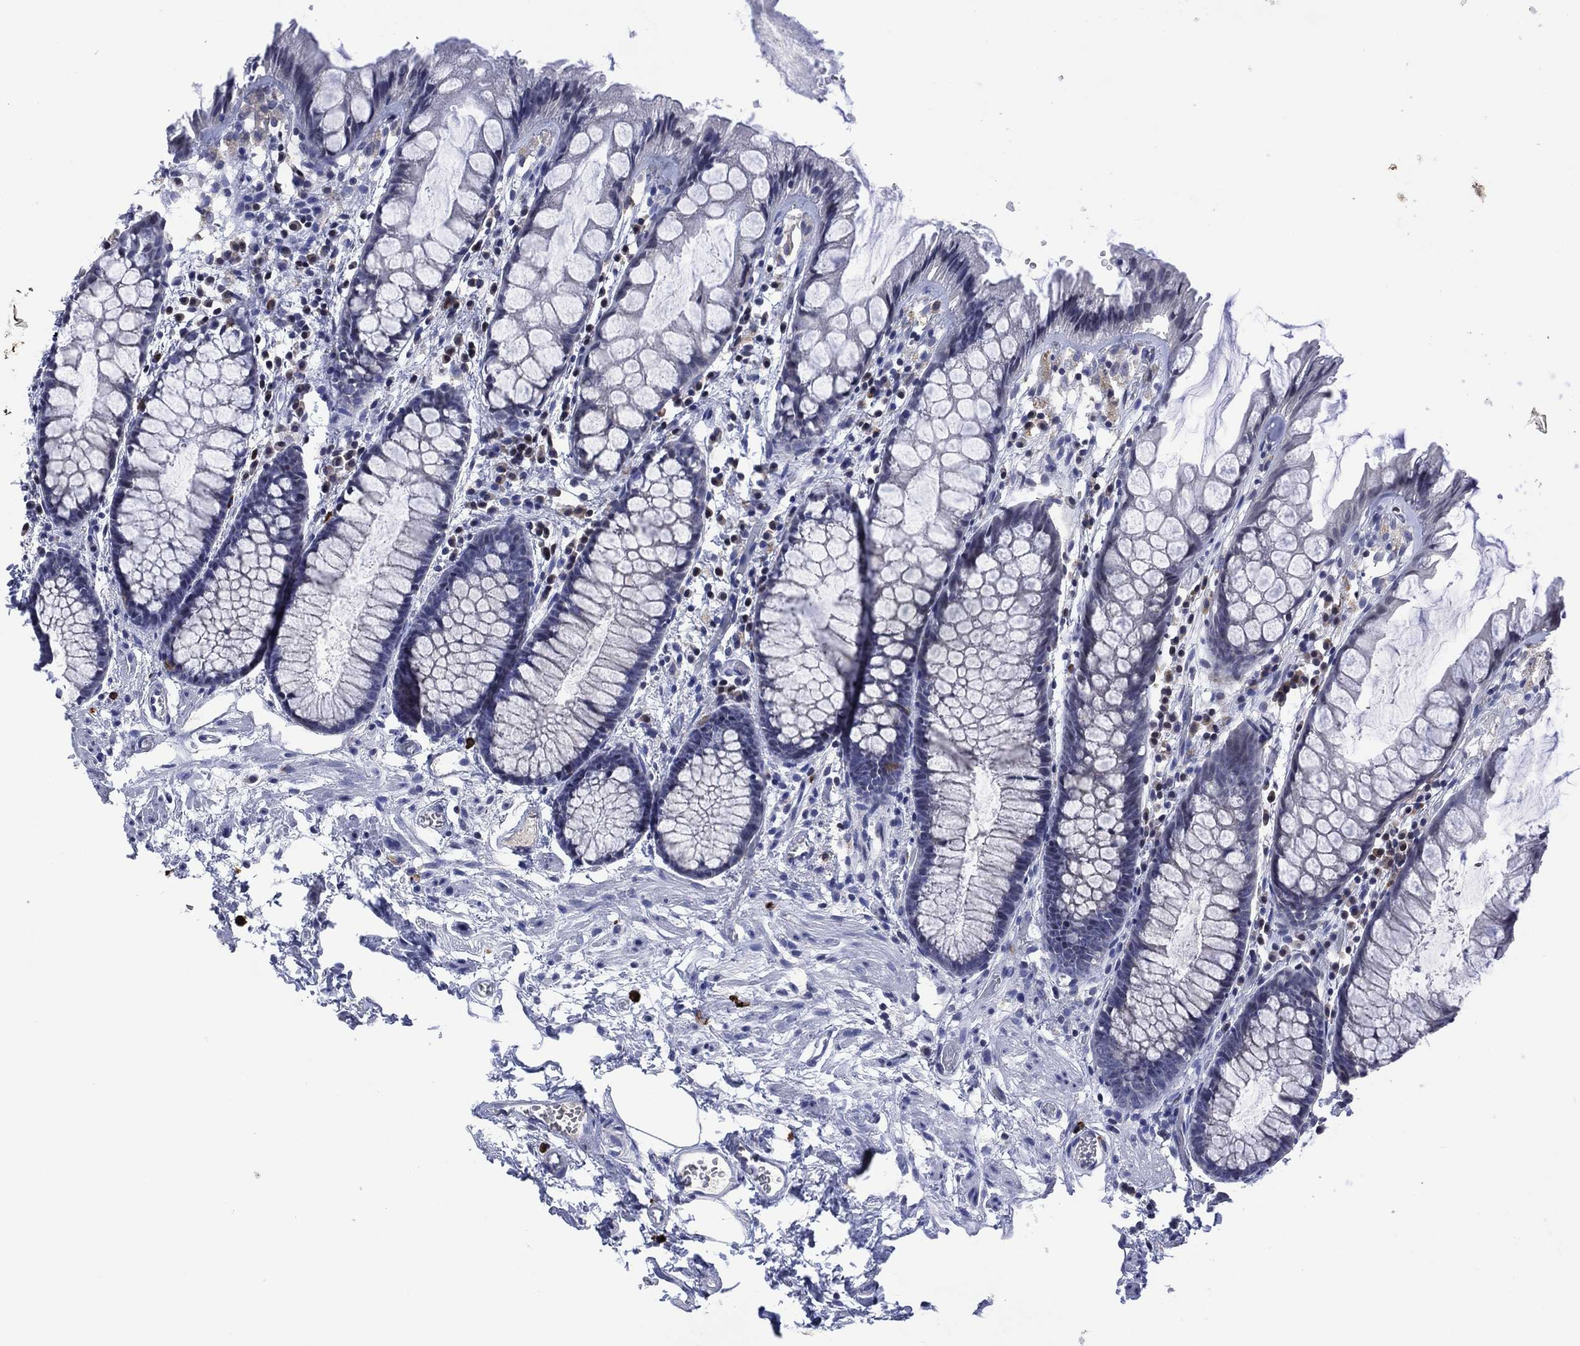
{"staining": {"intensity": "negative", "quantity": "none", "location": "none"}, "tissue": "rectum", "cell_type": "Glandular cells", "image_type": "normal", "snomed": [{"axis": "morphology", "description": "Normal tissue, NOS"}, {"axis": "topography", "description": "Rectum"}], "caption": "This photomicrograph is of unremarkable rectum stained with IHC to label a protein in brown with the nuclei are counter-stained blue. There is no positivity in glandular cells. (Stains: DAB (3,3'-diaminobenzidine) immunohistochemistry (IHC) with hematoxylin counter stain, Microscopy: brightfield microscopy at high magnification).", "gene": "USP26", "patient": {"sex": "female", "age": 62}}